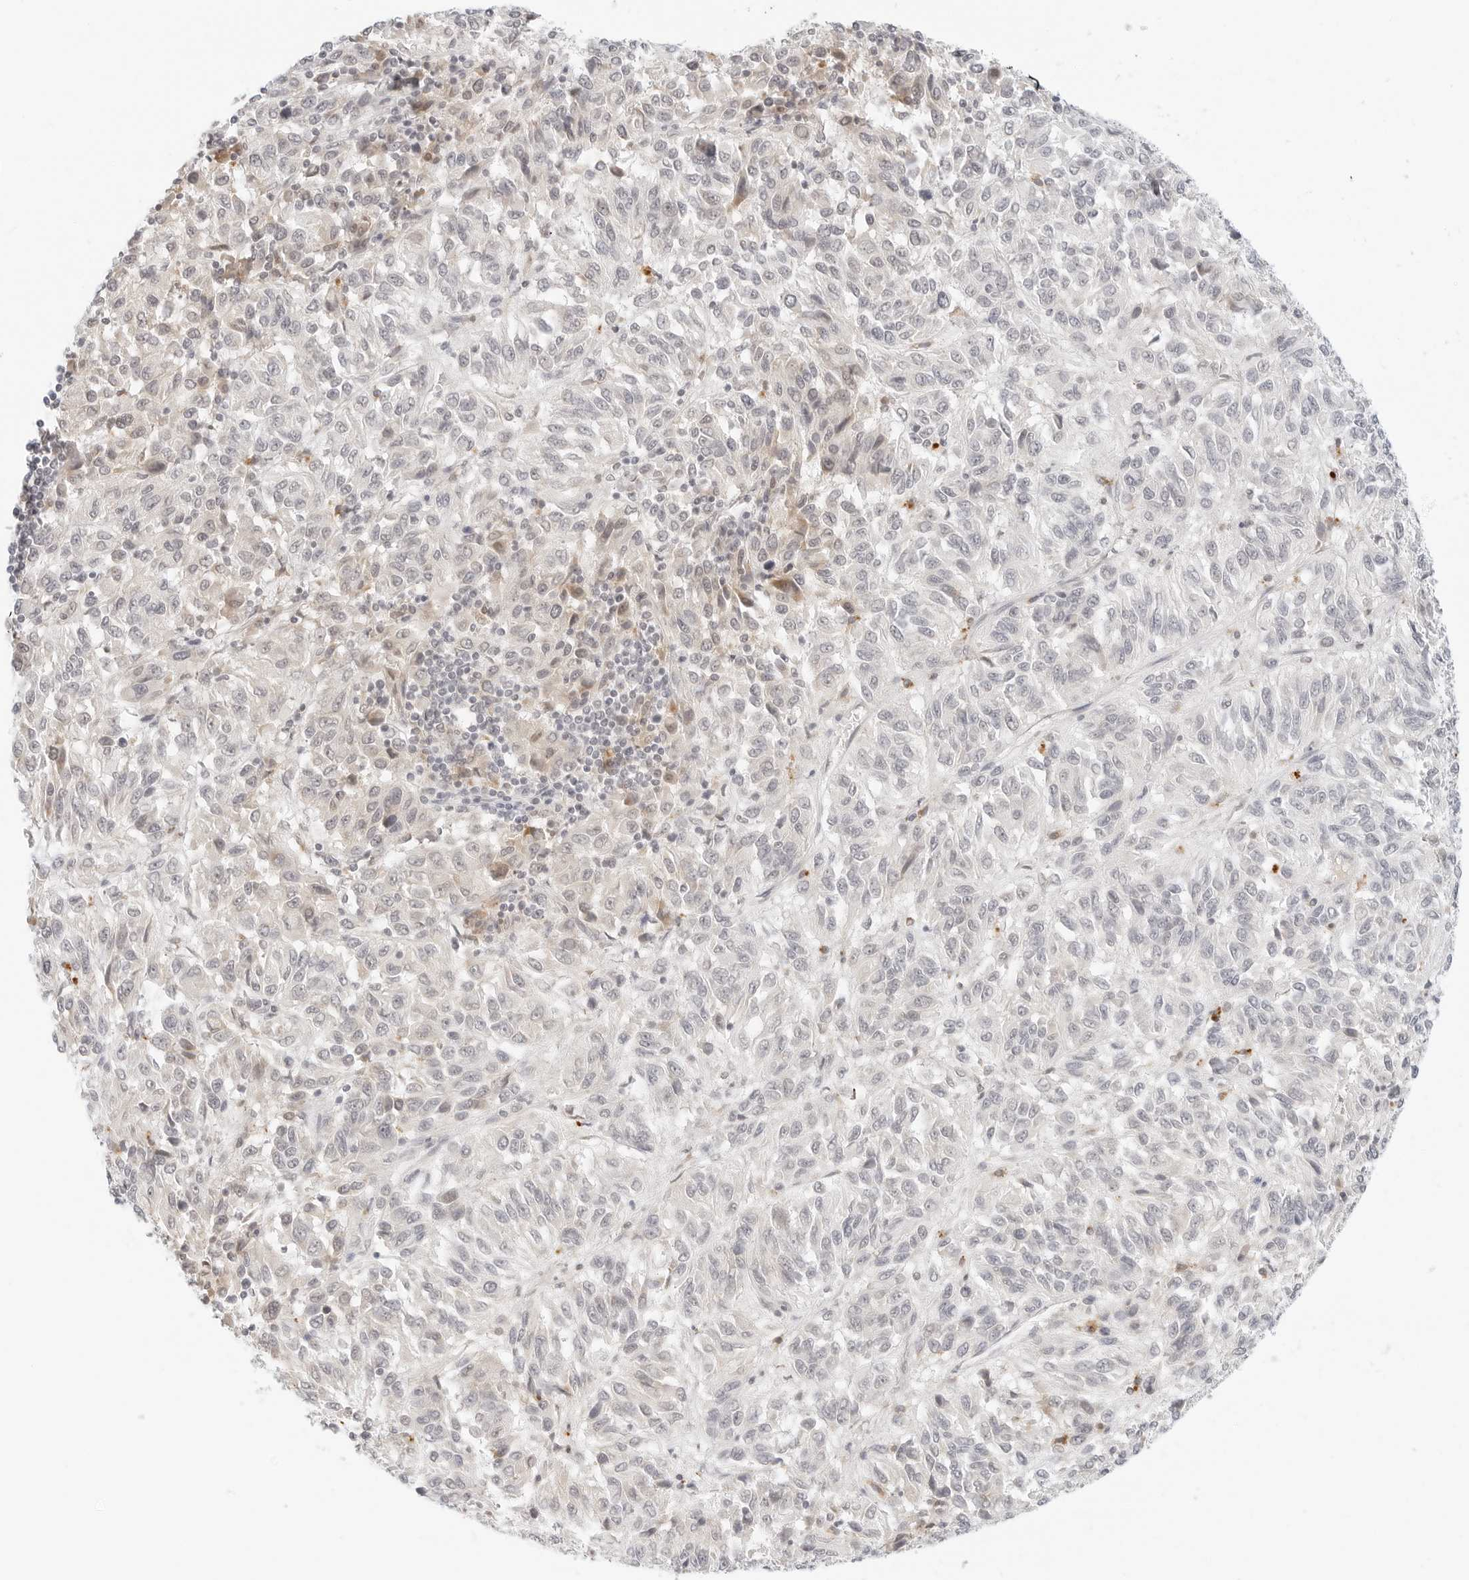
{"staining": {"intensity": "negative", "quantity": "none", "location": "none"}, "tissue": "melanoma", "cell_type": "Tumor cells", "image_type": "cancer", "snomed": [{"axis": "morphology", "description": "Malignant melanoma, Metastatic site"}, {"axis": "topography", "description": "Lung"}], "caption": "Immunohistochemical staining of human malignant melanoma (metastatic site) displays no significant staining in tumor cells.", "gene": "NEO1", "patient": {"sex": "male", "age": 64}}